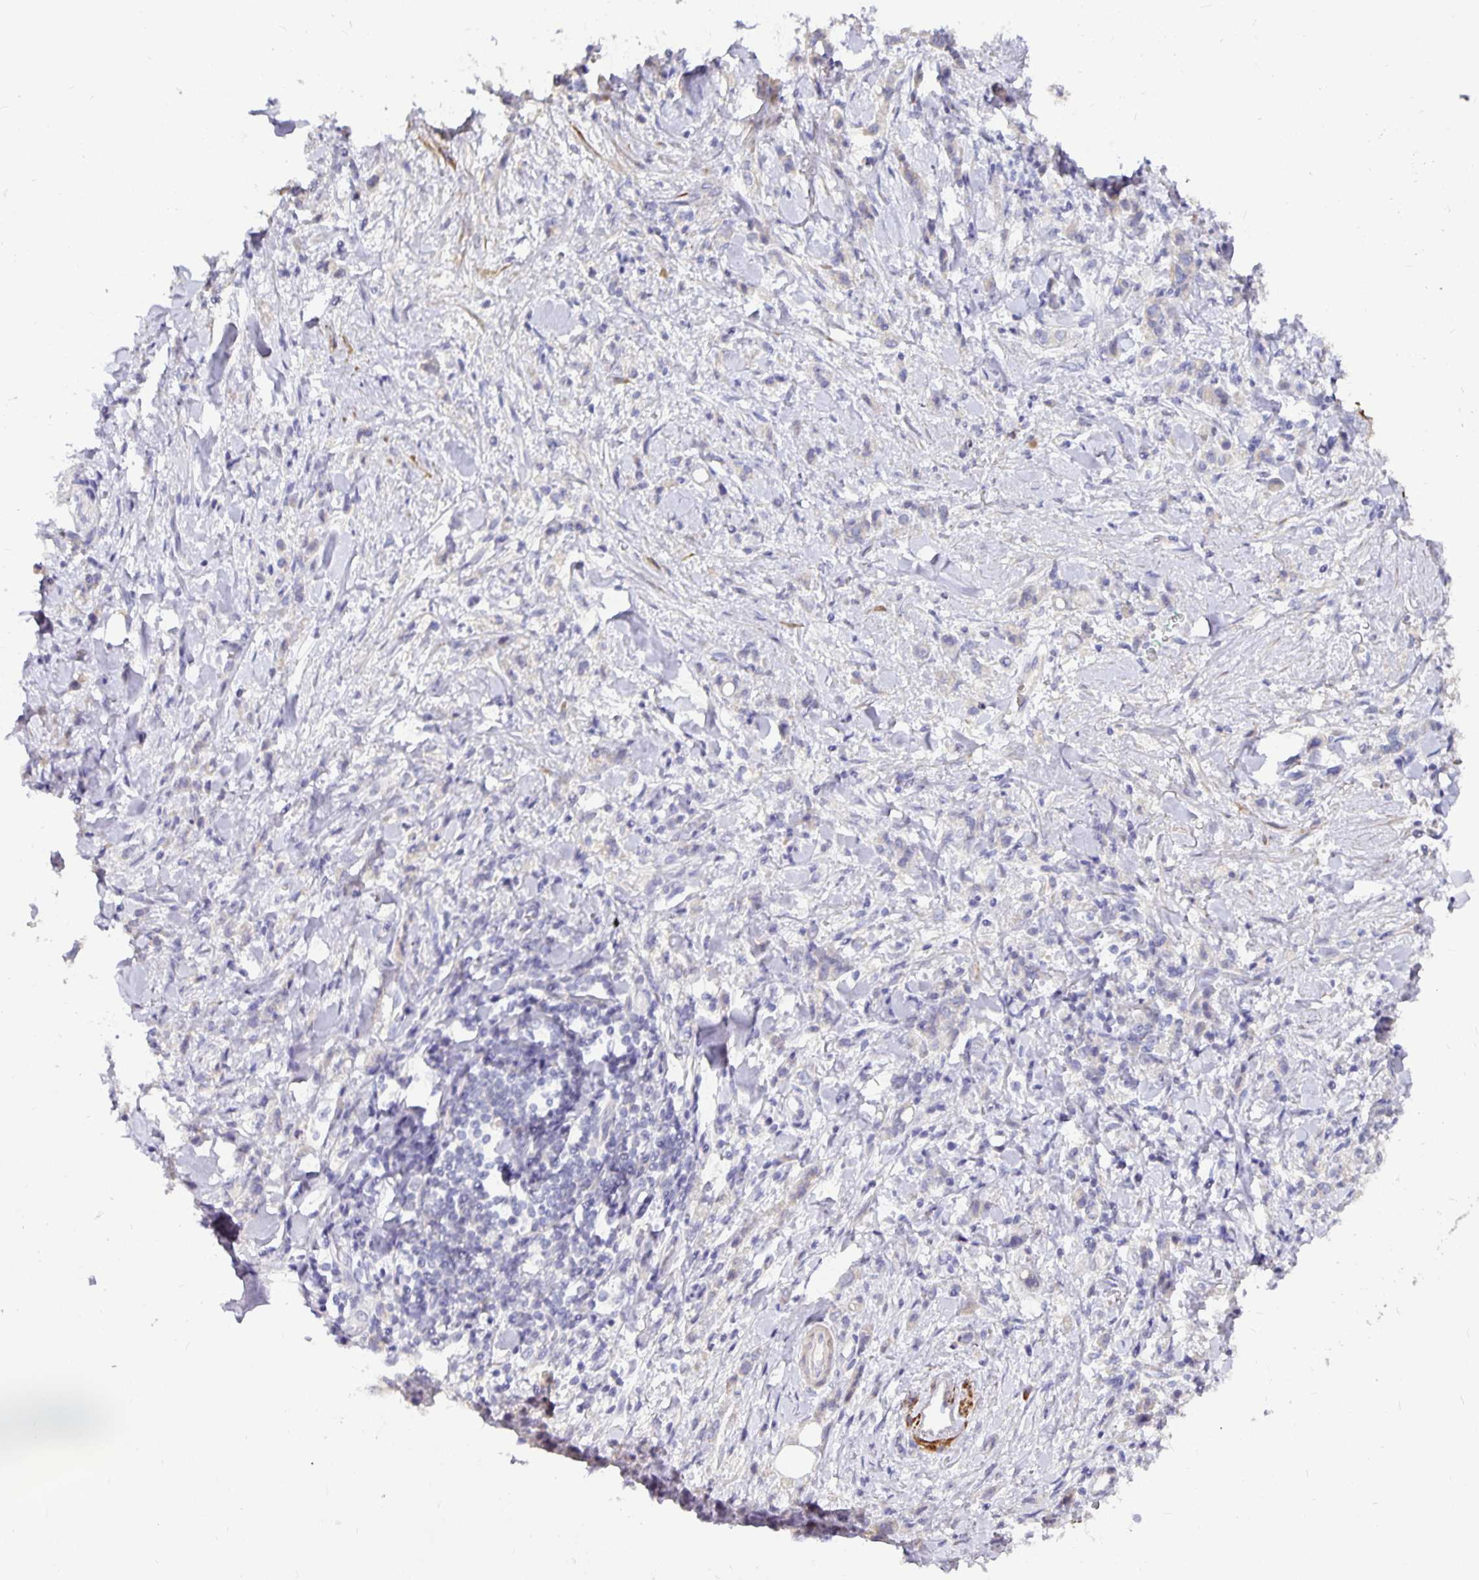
{"staining": {"intensity": "negative", "quantity": "none", "location": "none"}, "tissue": "stomach cancer", "cell_type": "Tumor cells", "image_type": "cancer", "snomed": [{"axis": "morphology", "description": "Adenocarcinoma, NOS"}, {"axis": "topography", "description": "Stomach"}], "caption": "IHC of human stomach cancer (adenocarcinoma) displays no expression in tumor cells.", "gene": "CA12", "patient": {"sex": "male", "age": 77}}